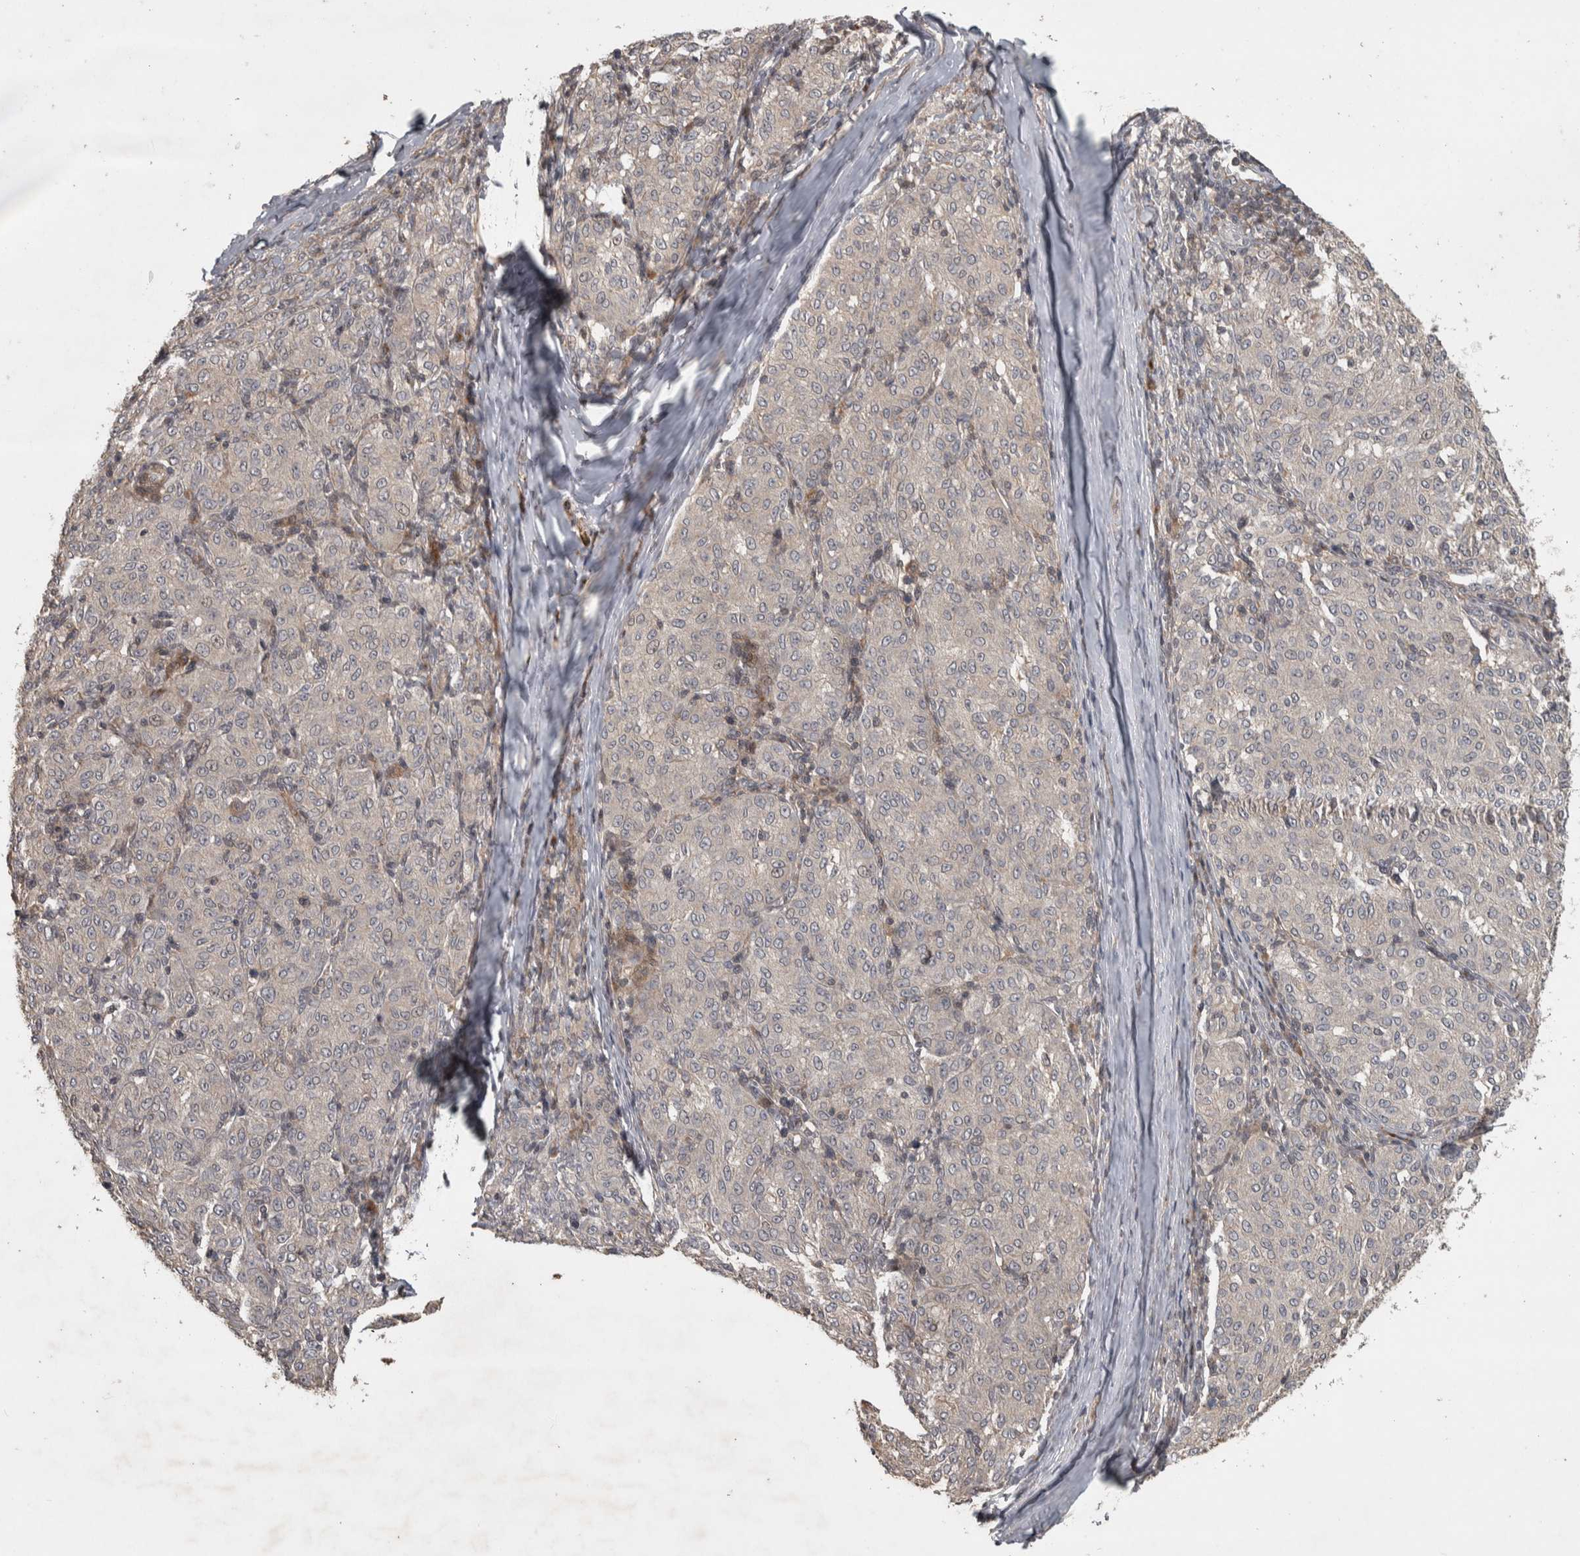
{"staining": {"intensity": "negative", "quantity": "none", "location": "none"}, "tissue": "melanoma", "cell_type": "Tumor cells", "image_type": "cancer", "snomed": [{"axis": "morphology", "description": "Malignant melanoma, NOS"}, {"axis": "topography", "description": "Skin"}], "caption": "Immunohistochemistry (IHC) micrograph of neoplastic tissue: malignant melanoma stained with DAB (3,3'-diaminobenzidine) reveals no significant protein positivity in tumor cells. (Immunohistochemistry, brightfield microscopy, high magnification).", "gene": "ERAL1", "patient": {"sex": "female", "age": 72}}